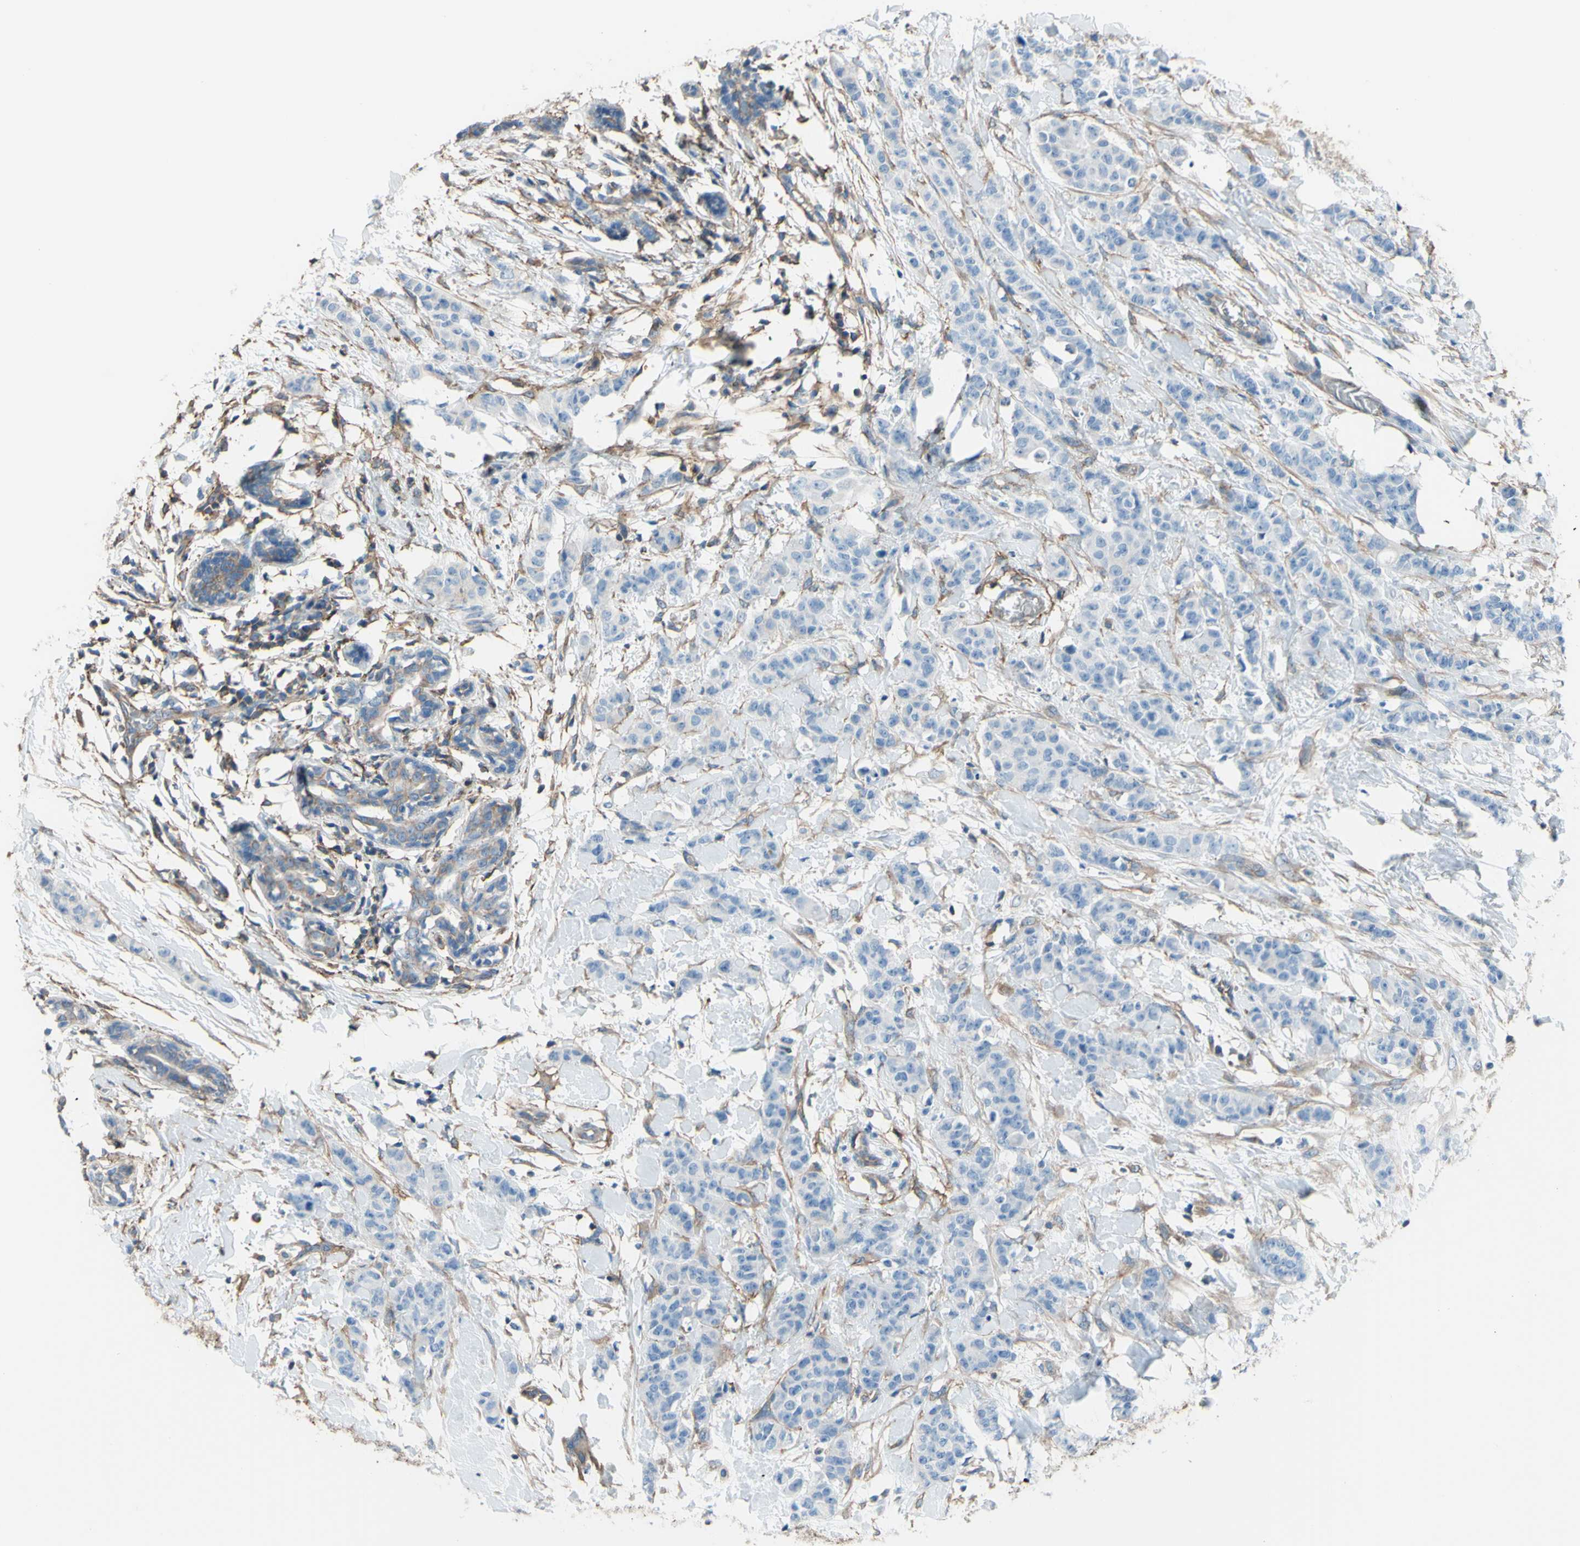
{"staining": {"intensity": "weak", "quantity": "<25%", "location": "cytoplasmic/membranous"}, "tissue": "breast cancer", "cell_type": "Tumor cells", "image_type": "cancer", "snomed": [{"axis": "morphology", "description": "Normal tissue, NOS"}, {"axis": "morphology", "description": "Duct carcinoma"}, {"axis": "topography", "description": "Breast"}], "caption": "An image of breast cancer stained for a protein reveals no brown staining in tumor cells.", "gene": "ADD1", "patient": {"sex": "female", "age": 40}}